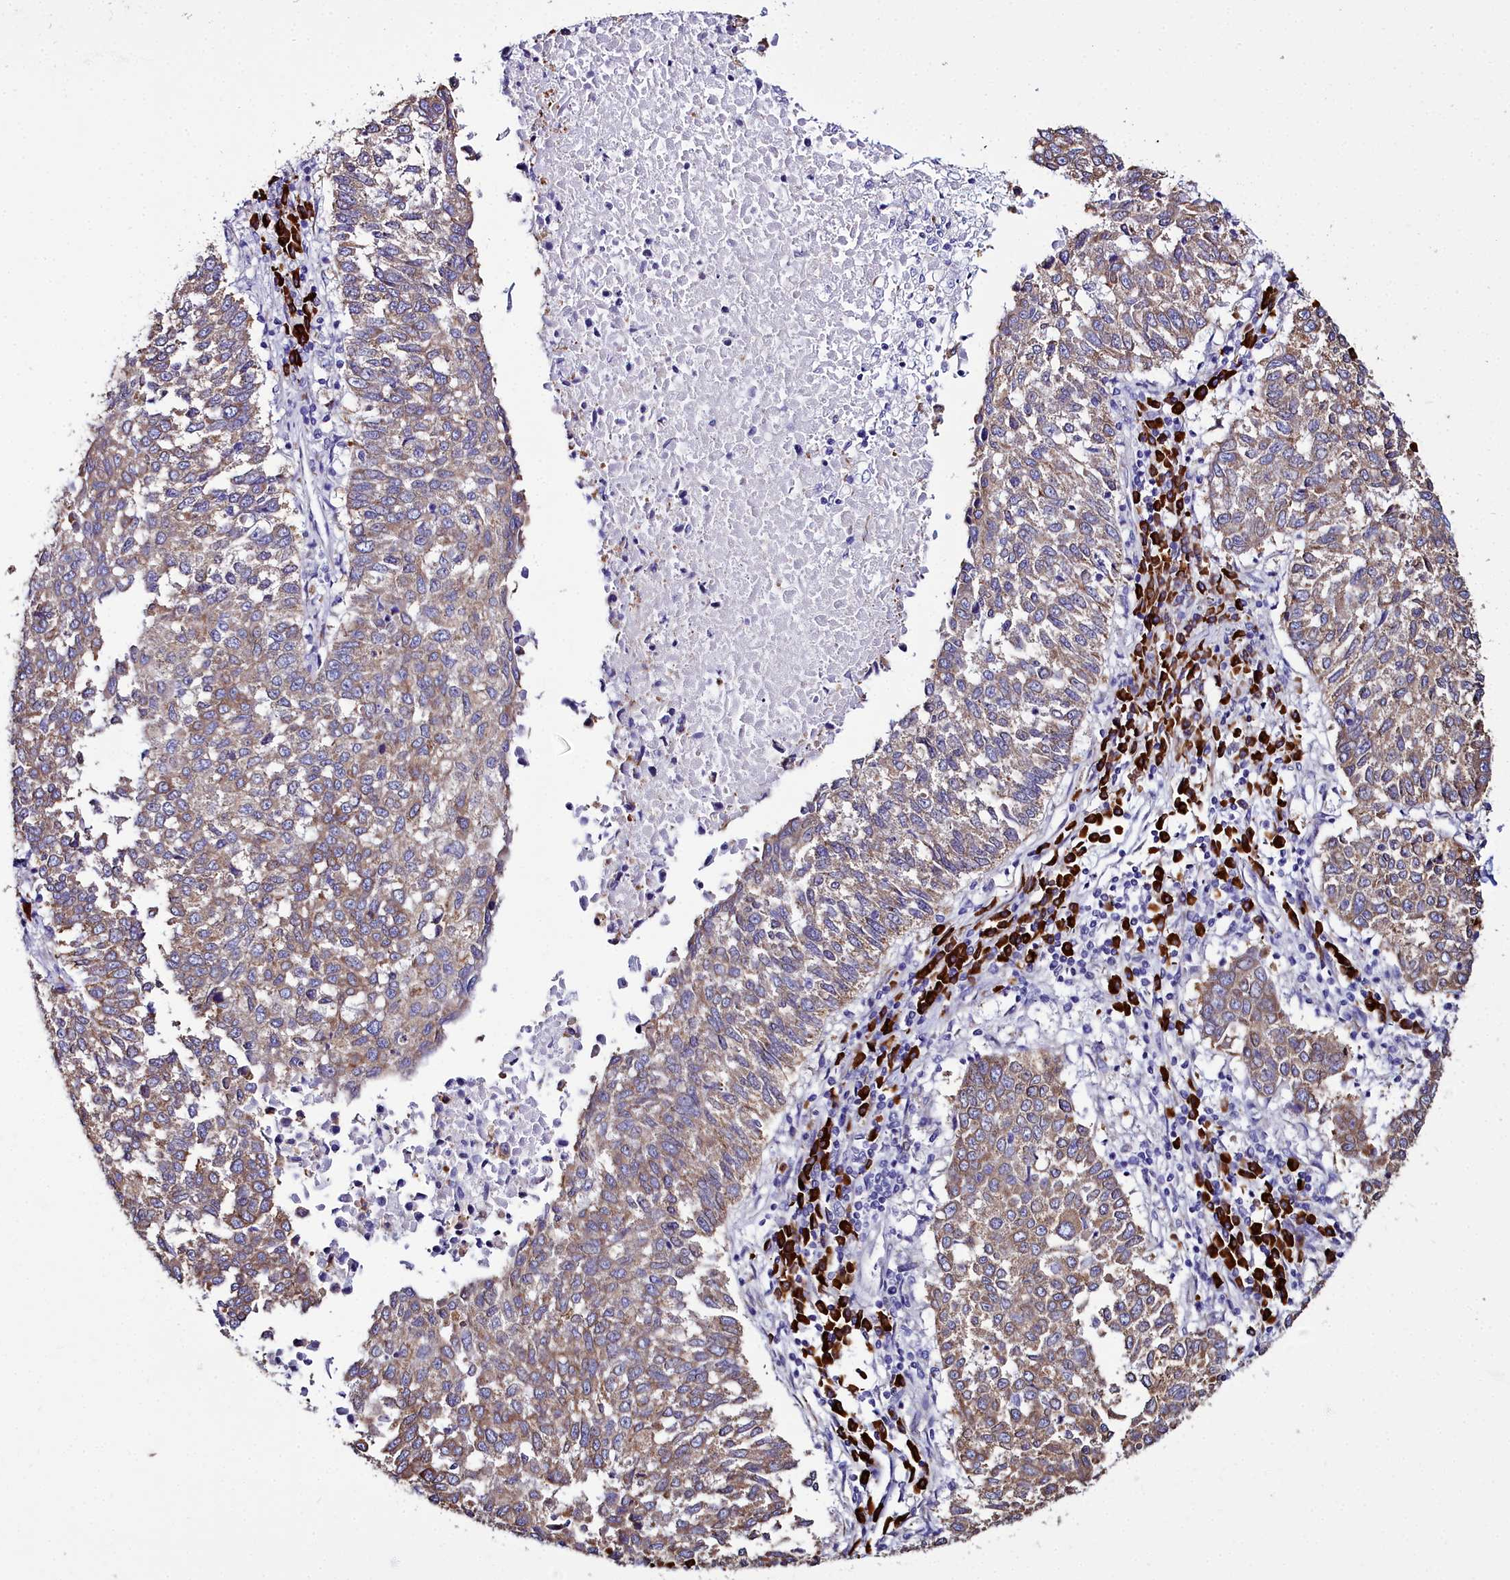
{"staining": {"intensity": "moderate", "quantity": ">75%", "location": "cytoplasmic/membranous"}, "tissue": "lung cancer", "cell_type": "Tumor cells", "image_type": "cancer", "snomed": [{"axis": "morphology", "description": "Squamous cell carcinoma, NOS"}, {"axis": "topography", "description": "Lung"}], "caption": "Lung squamous cell carcinoma was stained to show a protein in brown. There is medium levels of moderate cytoplasmic/membranous expression in about >75% of tumor cells.", "gene": "TXNDC5", "patient": {"sex": "male", "age": 73}}